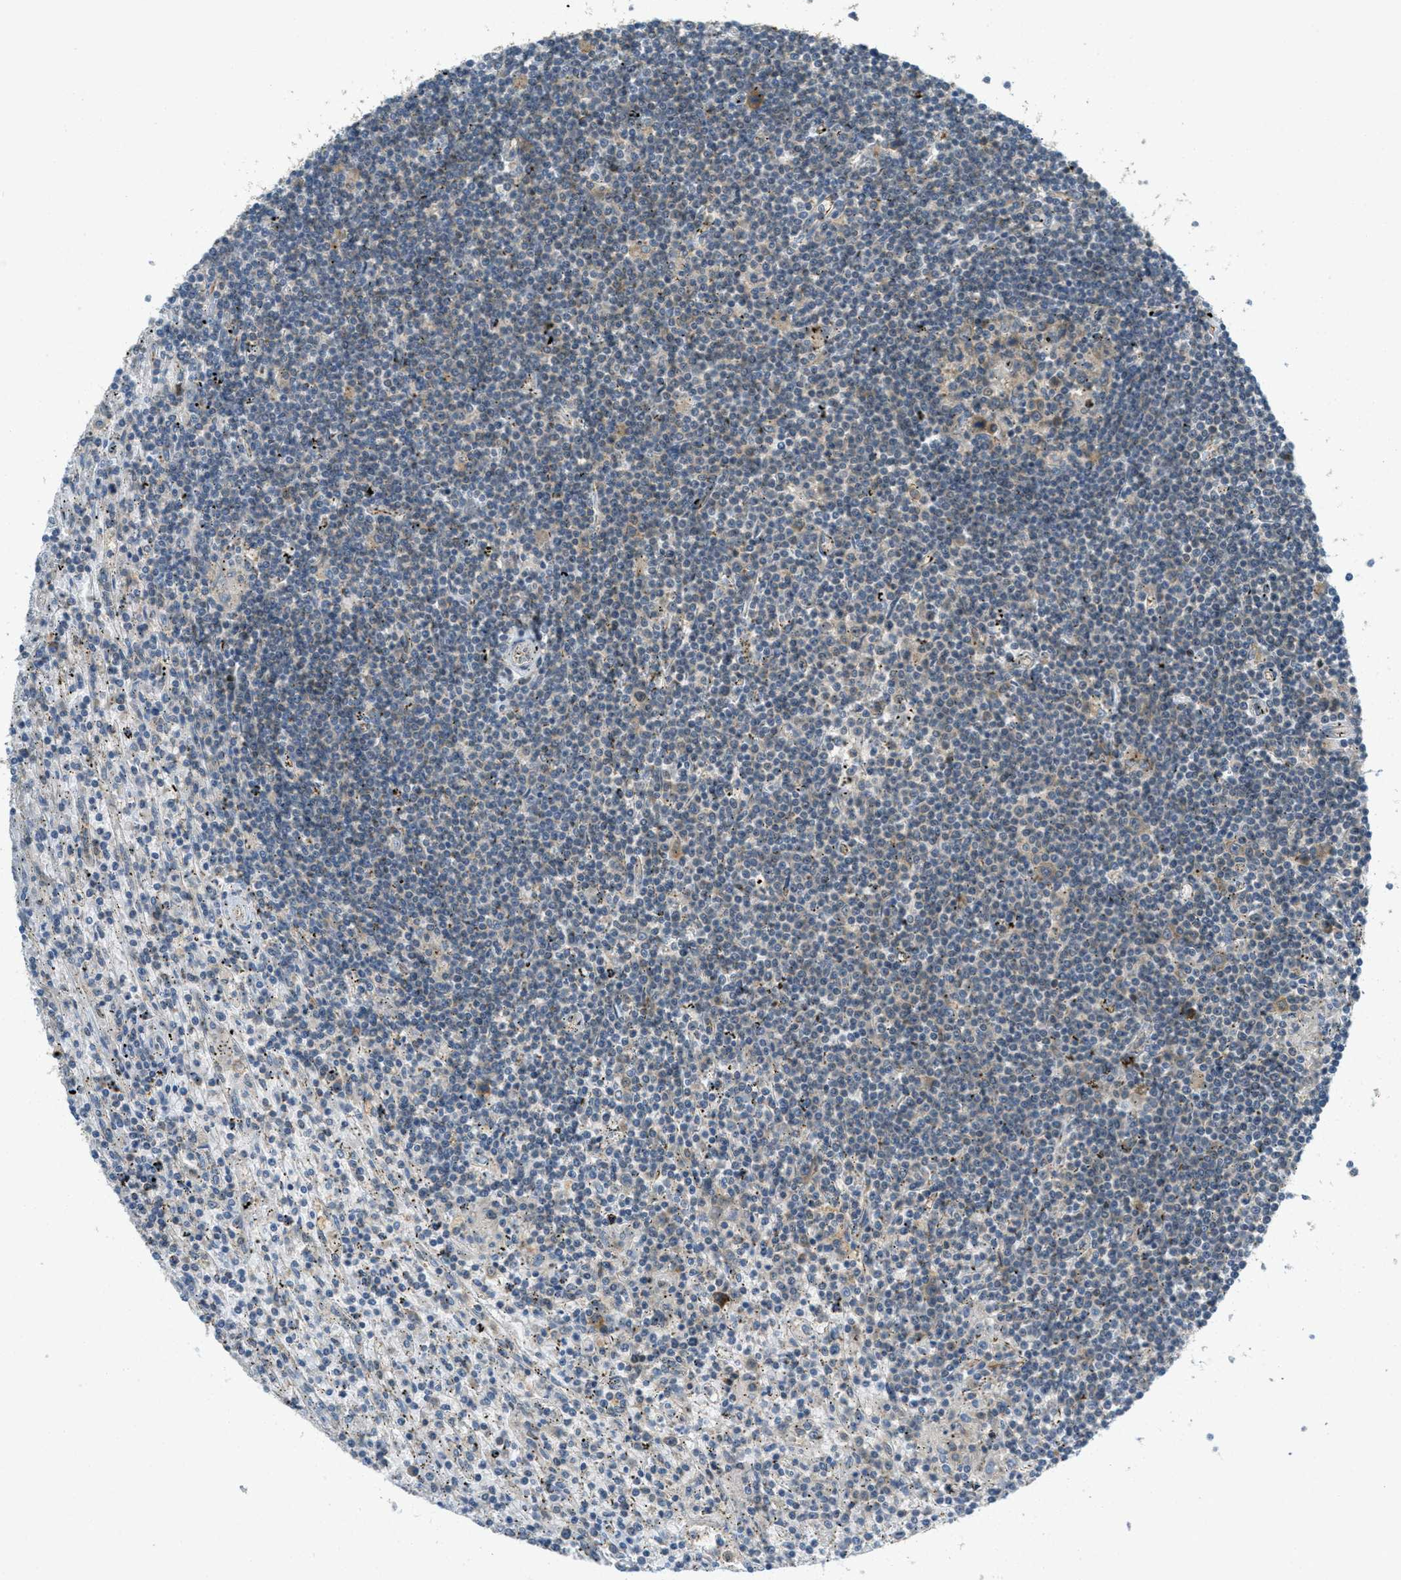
{"staining": {"intensity": "negative", "quantity": "none", "location": "none"}, "tissue": "lymphoma", "cell_type": "Tumor cells", "image_type": "cancer", "snomed": [{"axis": "morphology", "description": "Malignant lymphoma, non-Hodgkin's type, Low grade"}, {"axis": "topography", "description": "Spleen"}], "caption": "A photomicrograph of human lymphoma is negative for staining in tumor cells.", "gene": "JCAD", "patient": {"sex": "male", "age": 76}}